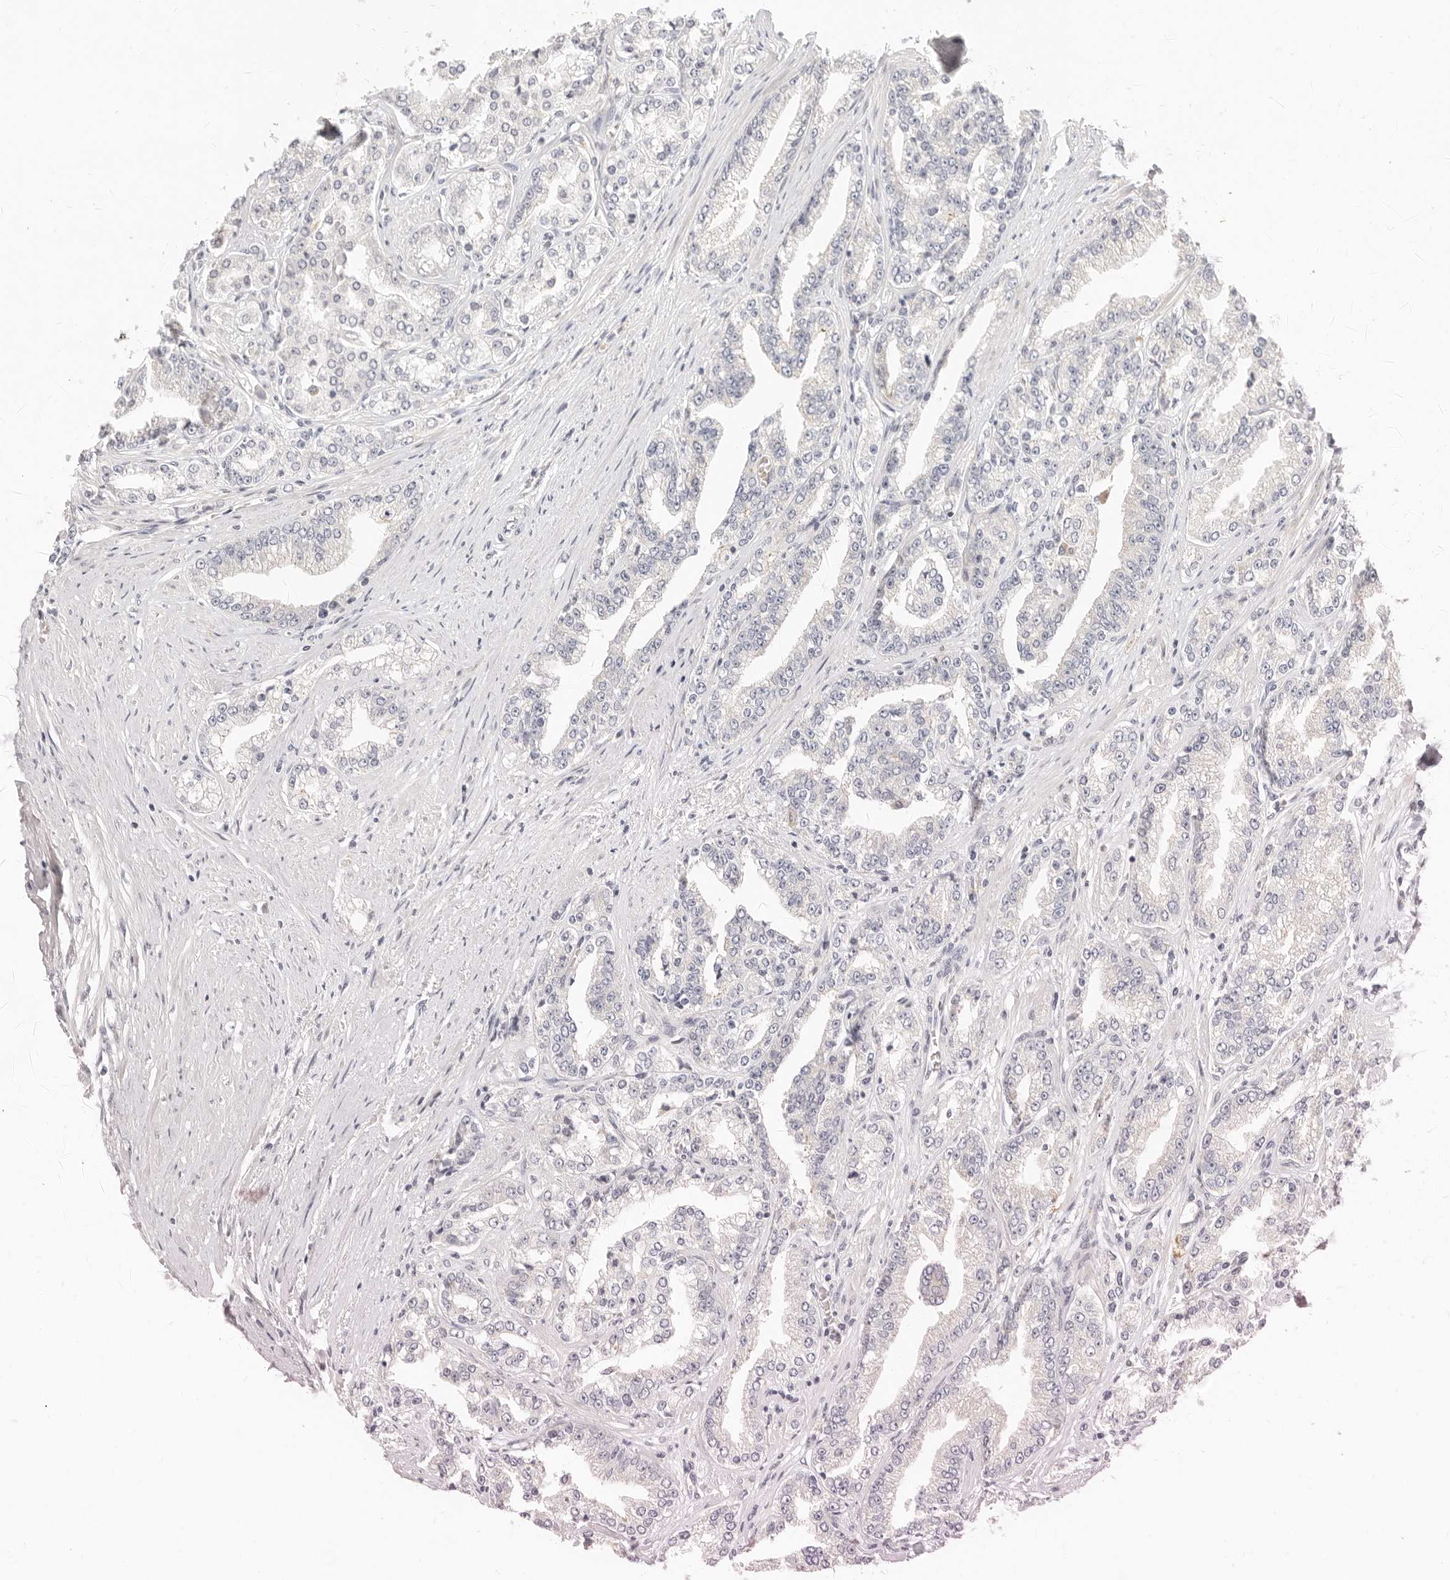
{"staining": {"intensity": "negative", "quantity": "none", "location": "none"}, "tissue": "prostate cancer", "cell_type": "Tumor cells", "image_type": "cancer", "snomed": [{"axis": "morphology", "description": "Adenocarcinoma, High grade"}, {"axis": "topography", "description": "Prostate"}], "caption": "DAB immunohistochemical staining of human high-grade adenocarcinoma (prostate) shows no significant expression in tumor cells.", "gene": "LTB4R2", "patient": {"sex": "male", "age": 71}}